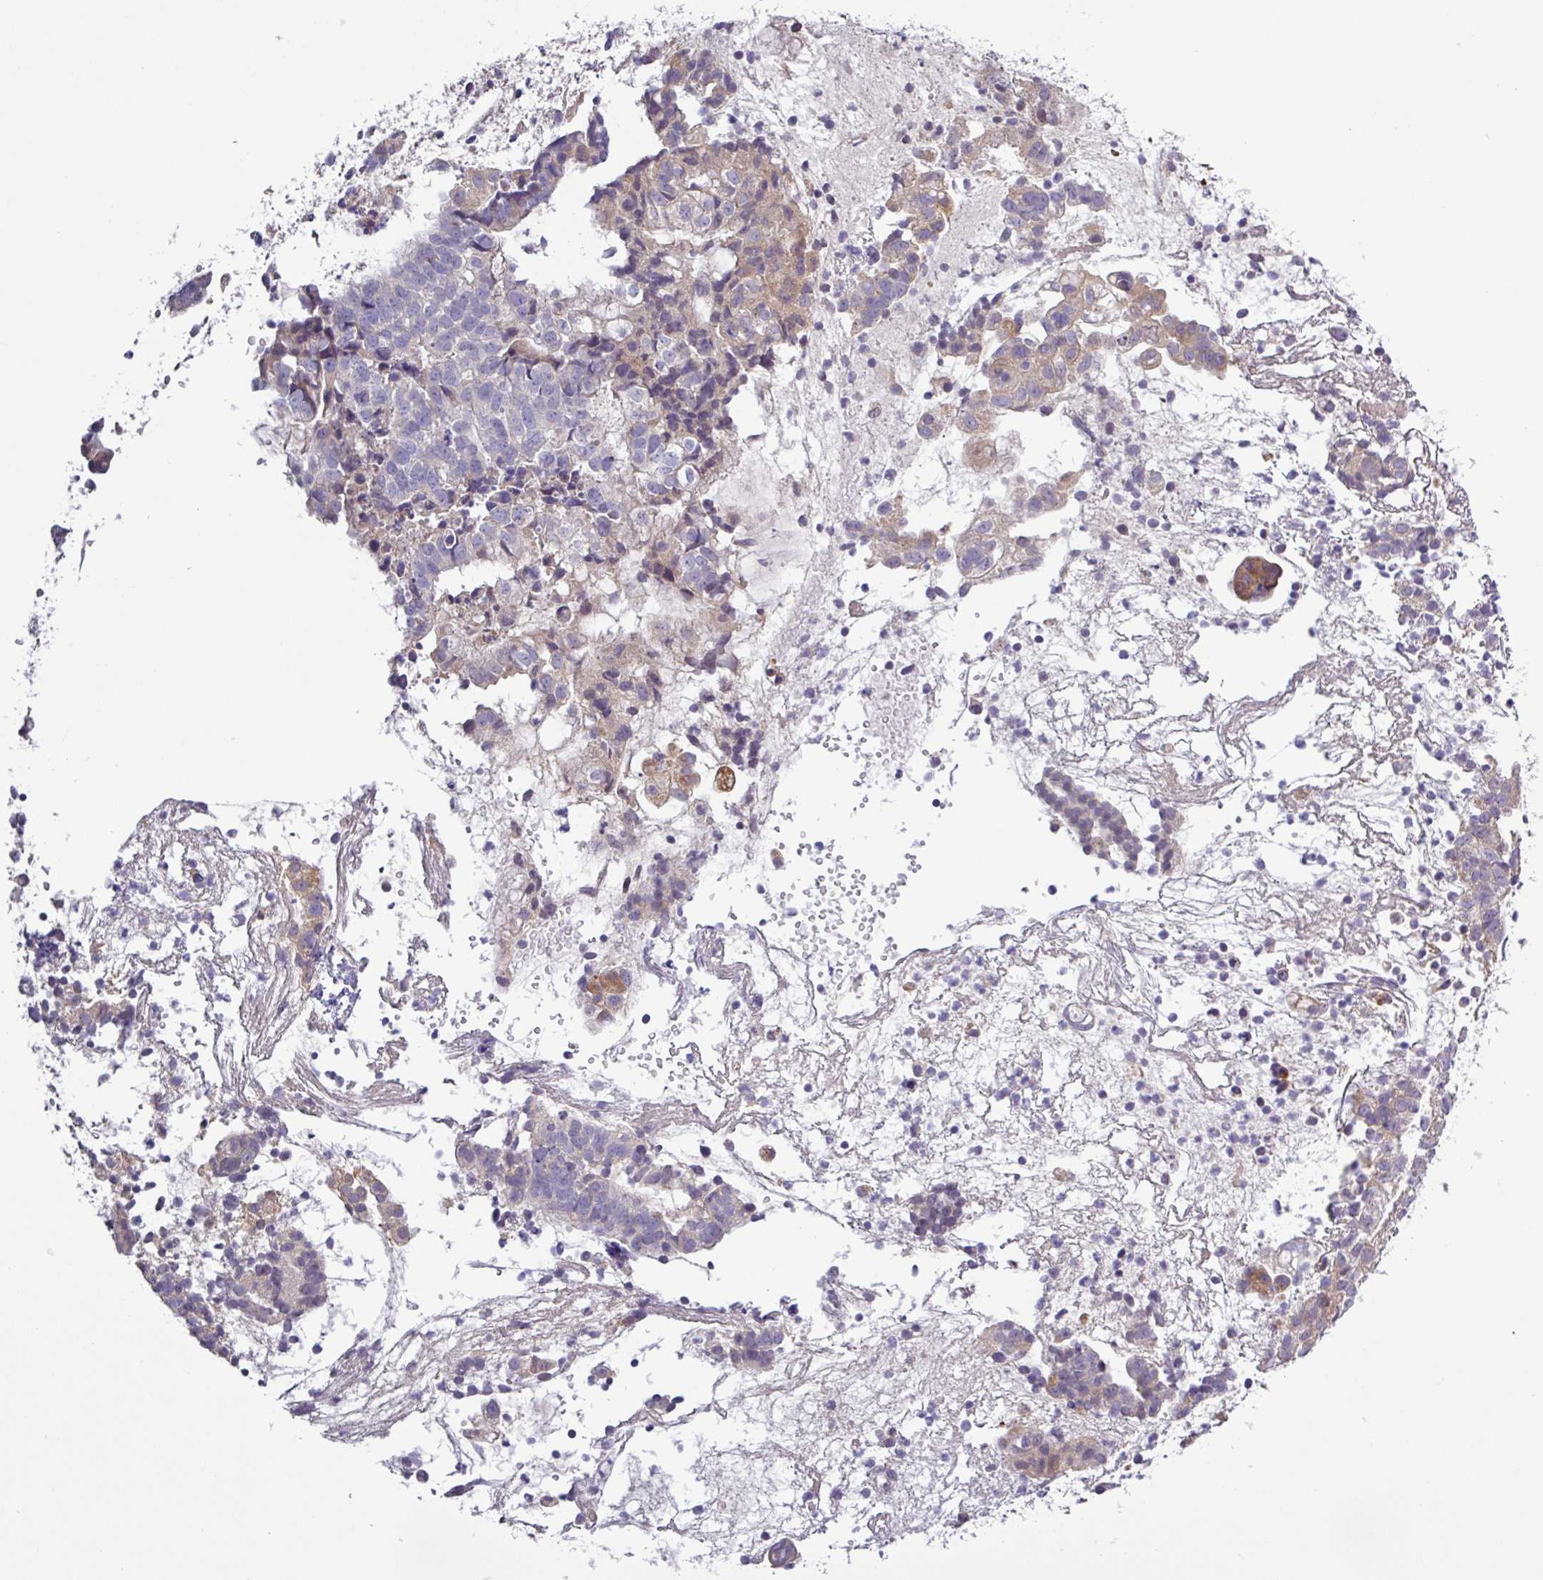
{"staining": {"intensity": "weak", "quantity": "<25%", "location": "cytoplasmic/membranous"}, "tissue": "endometrial cancer", "cell_type": "Tumor cells", "image_type": "cancer", "snomed": [{"axis": "morphology", "description": "Adenocarcinoma, NOS"}, {"axis": "topography", "description": "Endometrium"}], "caption": "DAB immunohistochemical staining of human endometrial cancer reveals no significant positivity in tumor cells.", "gene": "SFTPB", "patient": {"sex": "female", "age": 76}}